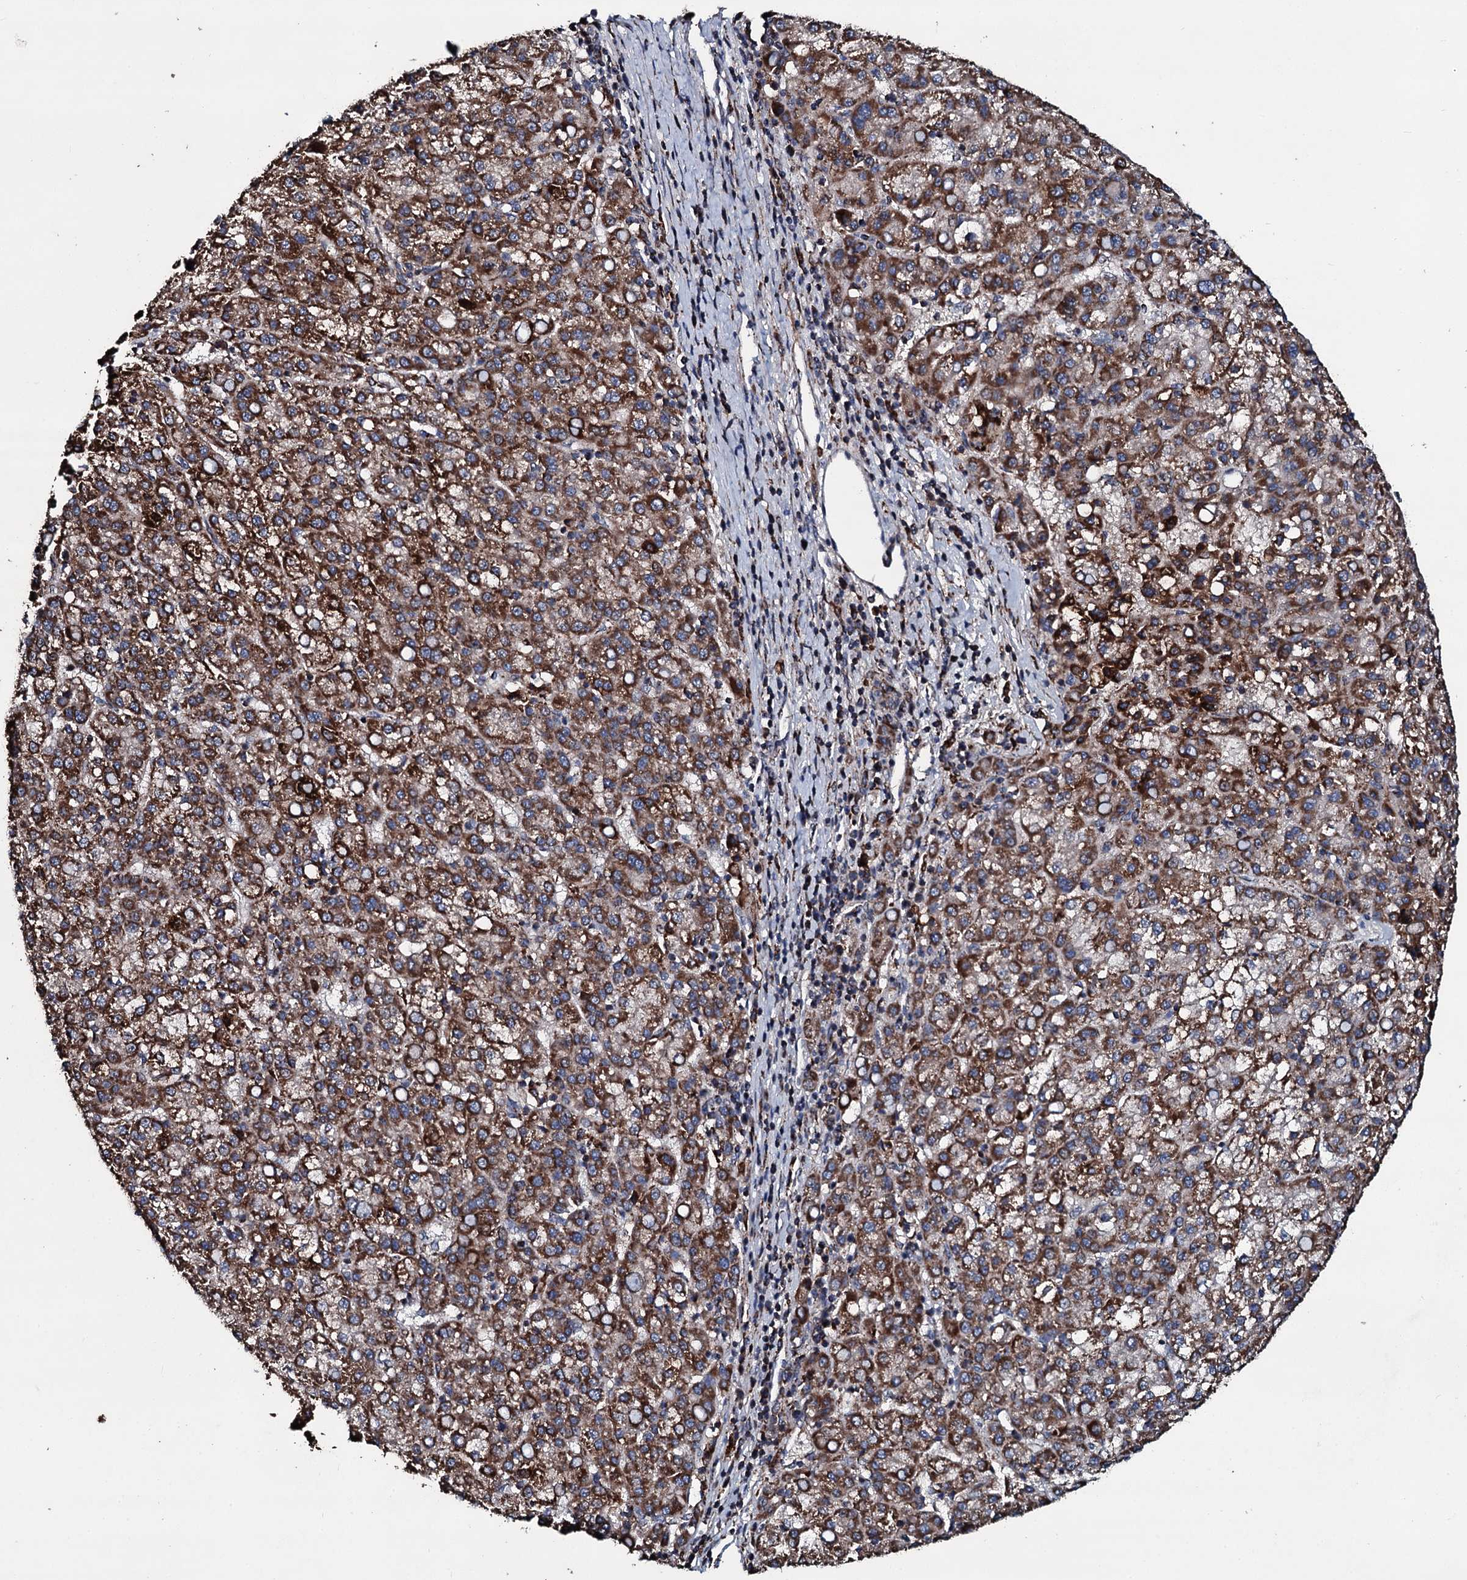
{"staining": {"intensity": "strong", "quantity": ">75%", "location": "cytoplasmic/membranous"}, "tissue": "liver cancer", "cell_type": "Tumor cells", "image_type": "cancer", "snomed": [{"axis": "morphology", "description": "Carcinoma, Hepatocellular, NOS"}, {"axis": "topography", "description": "Liver"}], "caption": "IHC staining of liver hepatocellular carcinoma, which demonstrates high levels of strong cytoplasmic/membranous positivity in about >75% of tumor cells indicating strong cytoplasmic/membranous protein staining. The staining was performed using DAB (3,3'-diaminobenzidine) (brown) for protein detection and nuclei were counterstained in hematoxylin (blue).", "gene": "DYNC2I2", "patient": {"sex": "female", "age": 58}}